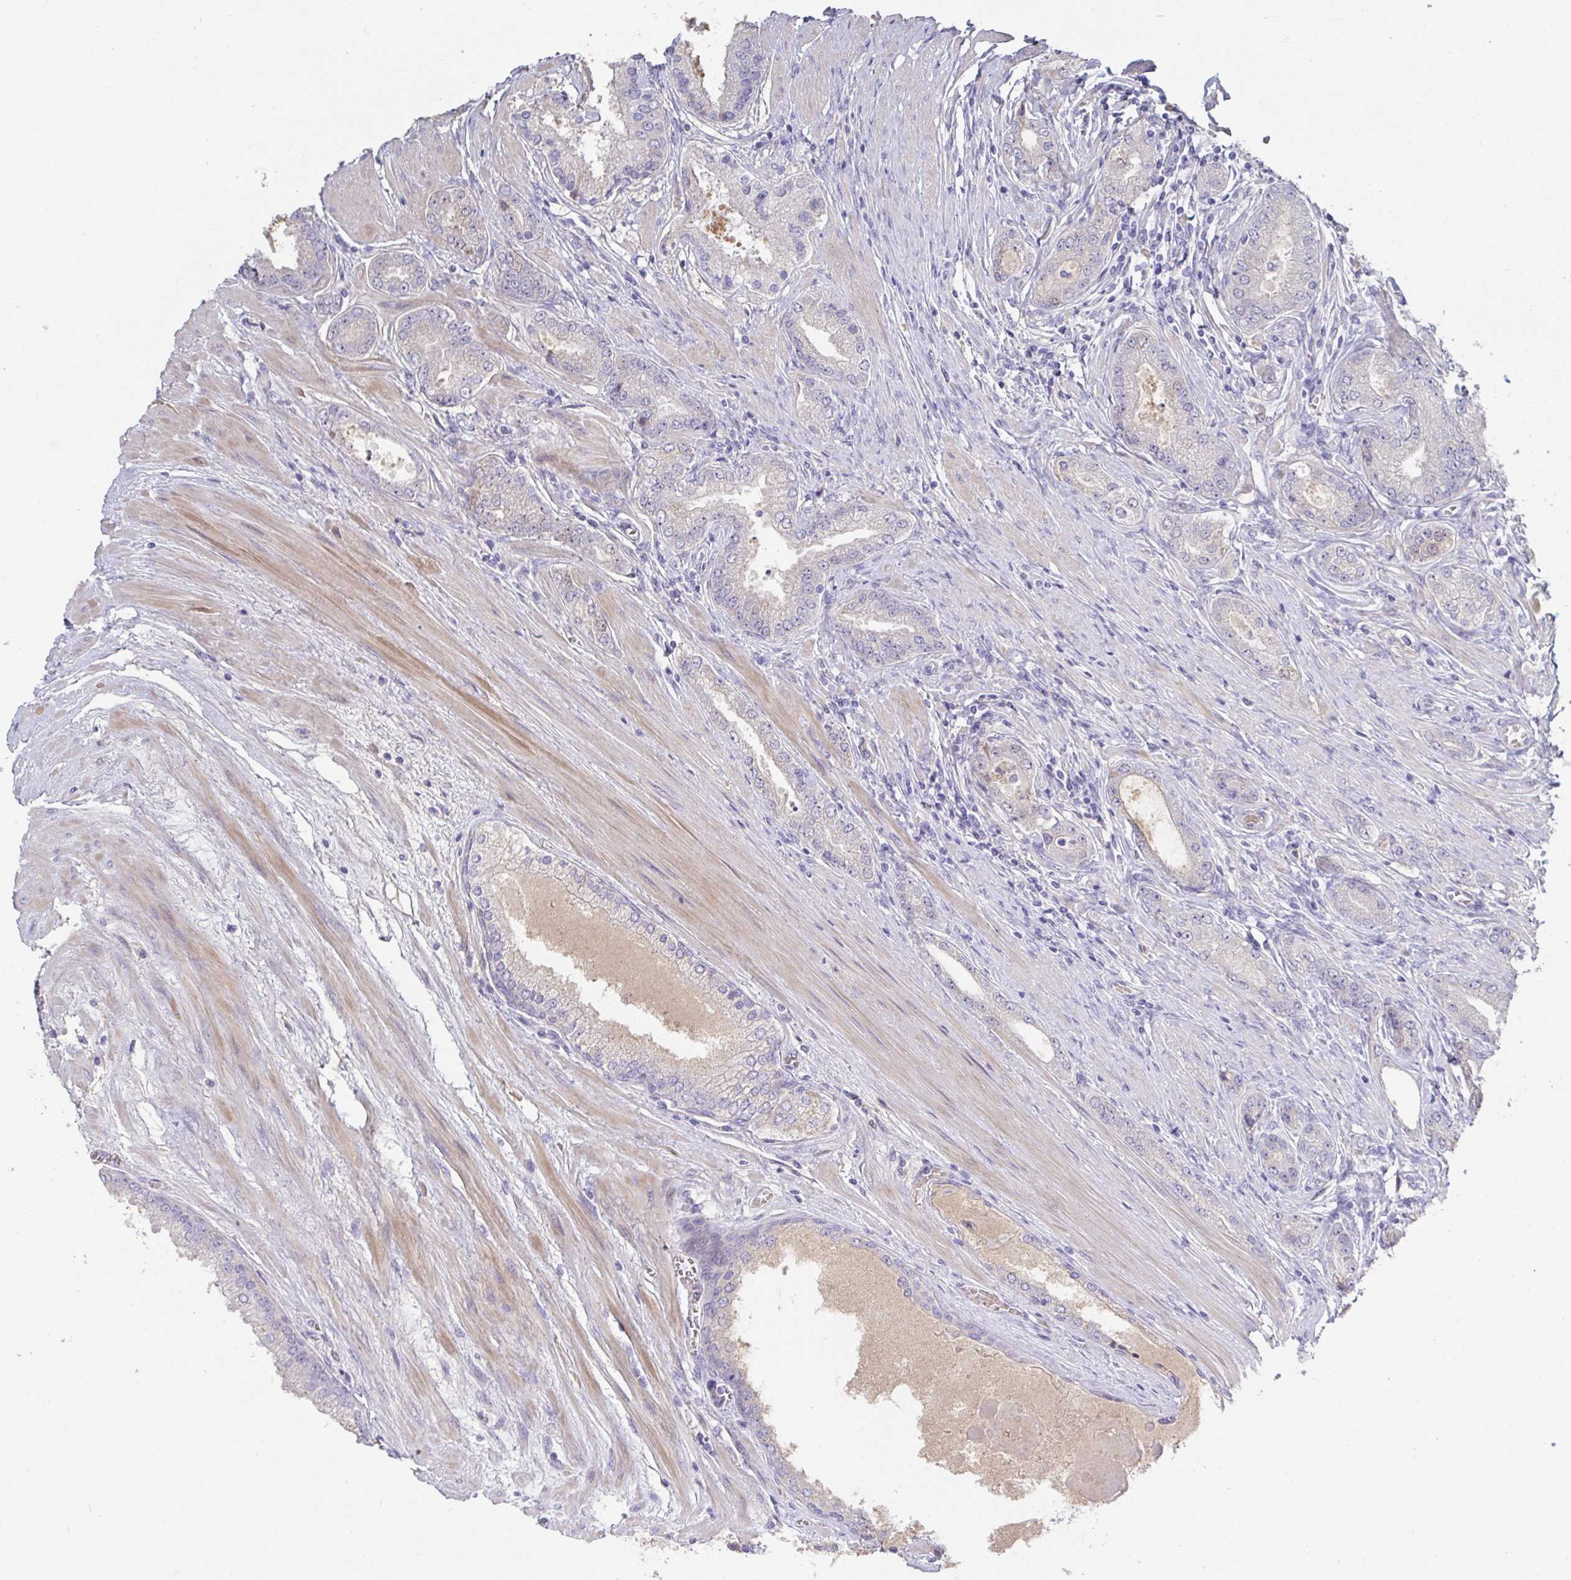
{"staining": {"intensity": "negative", "quantity": "none", "location": "none"}, "tissue": "prostate cancer", "cell_type": "Tumor cells", "image_type": "cancer", "snomed": [{"axis": "morphology", "description": "Adenocarcinoma, High grade"}, {"axis": "topography", "description": "Prostate"}], "caption": "Prostate adenocarcinoma (high-grade) was stained to show a protein in brown. There is no significant positivity in tumor cells.", "gene": "ANO5", "patient": {"sex": "male", "age": 67}}